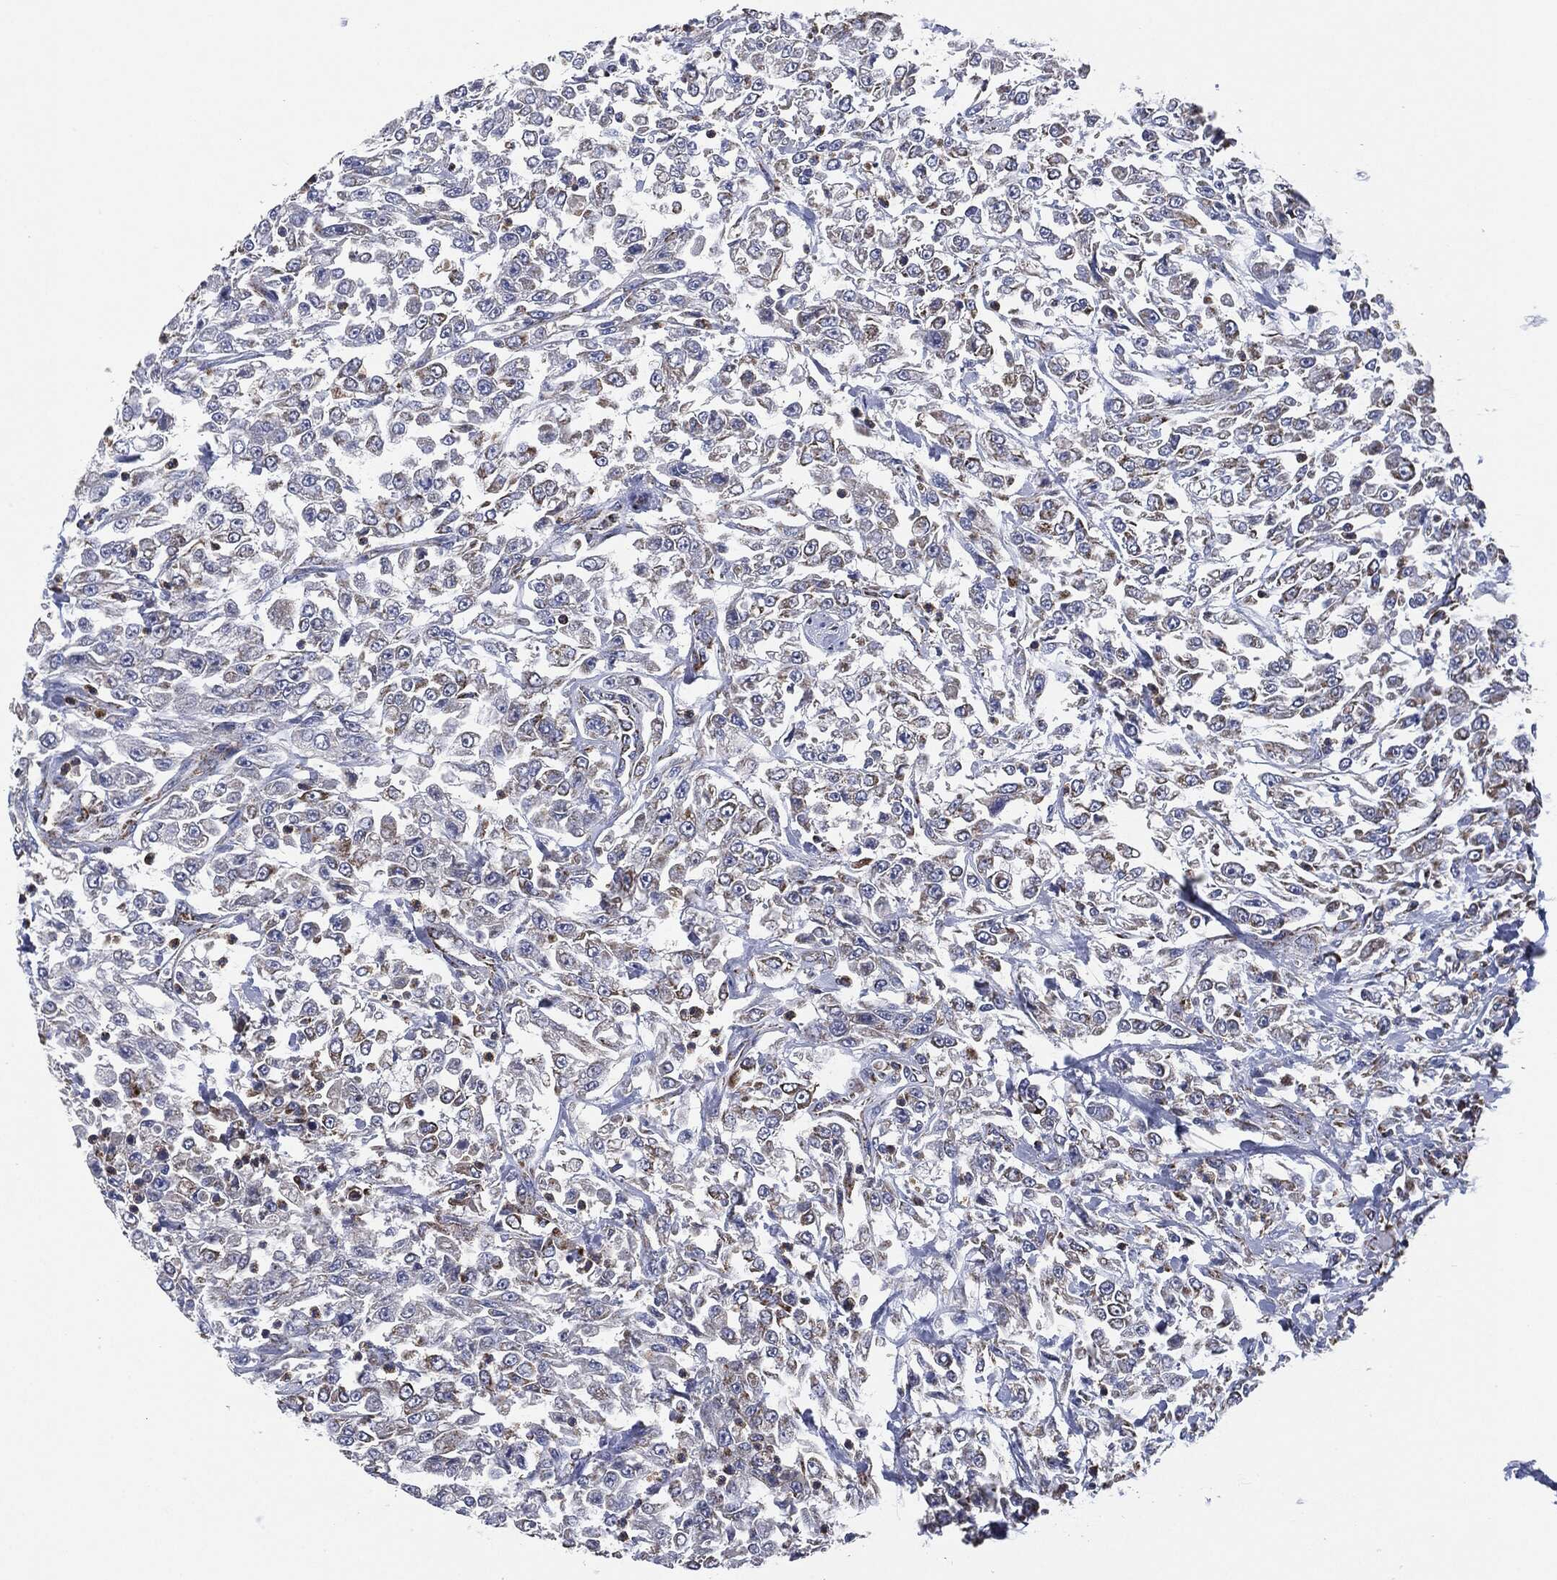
{"staining": {"intensity": "negative", "quantity": "none", "location": "none"}, "tissue": "urothelial cancer", "cell_type": "Tumor cells", "image_type": "cancer", "snomed": [{"axis": "morphology", "description": "Urothelial carcinoma, High grade"}, {"axis": "topography", "description": "Urinary bladder"}], "caption": "High power microscopy micrograph of an immunohistochemistry (IHC) photomicrograph of high-grade urothelial carcinoma, revealing no significant positivity in tumor cells.", "gene": "NDUFV2", "patient": {"sex": "male", "age": 46}}